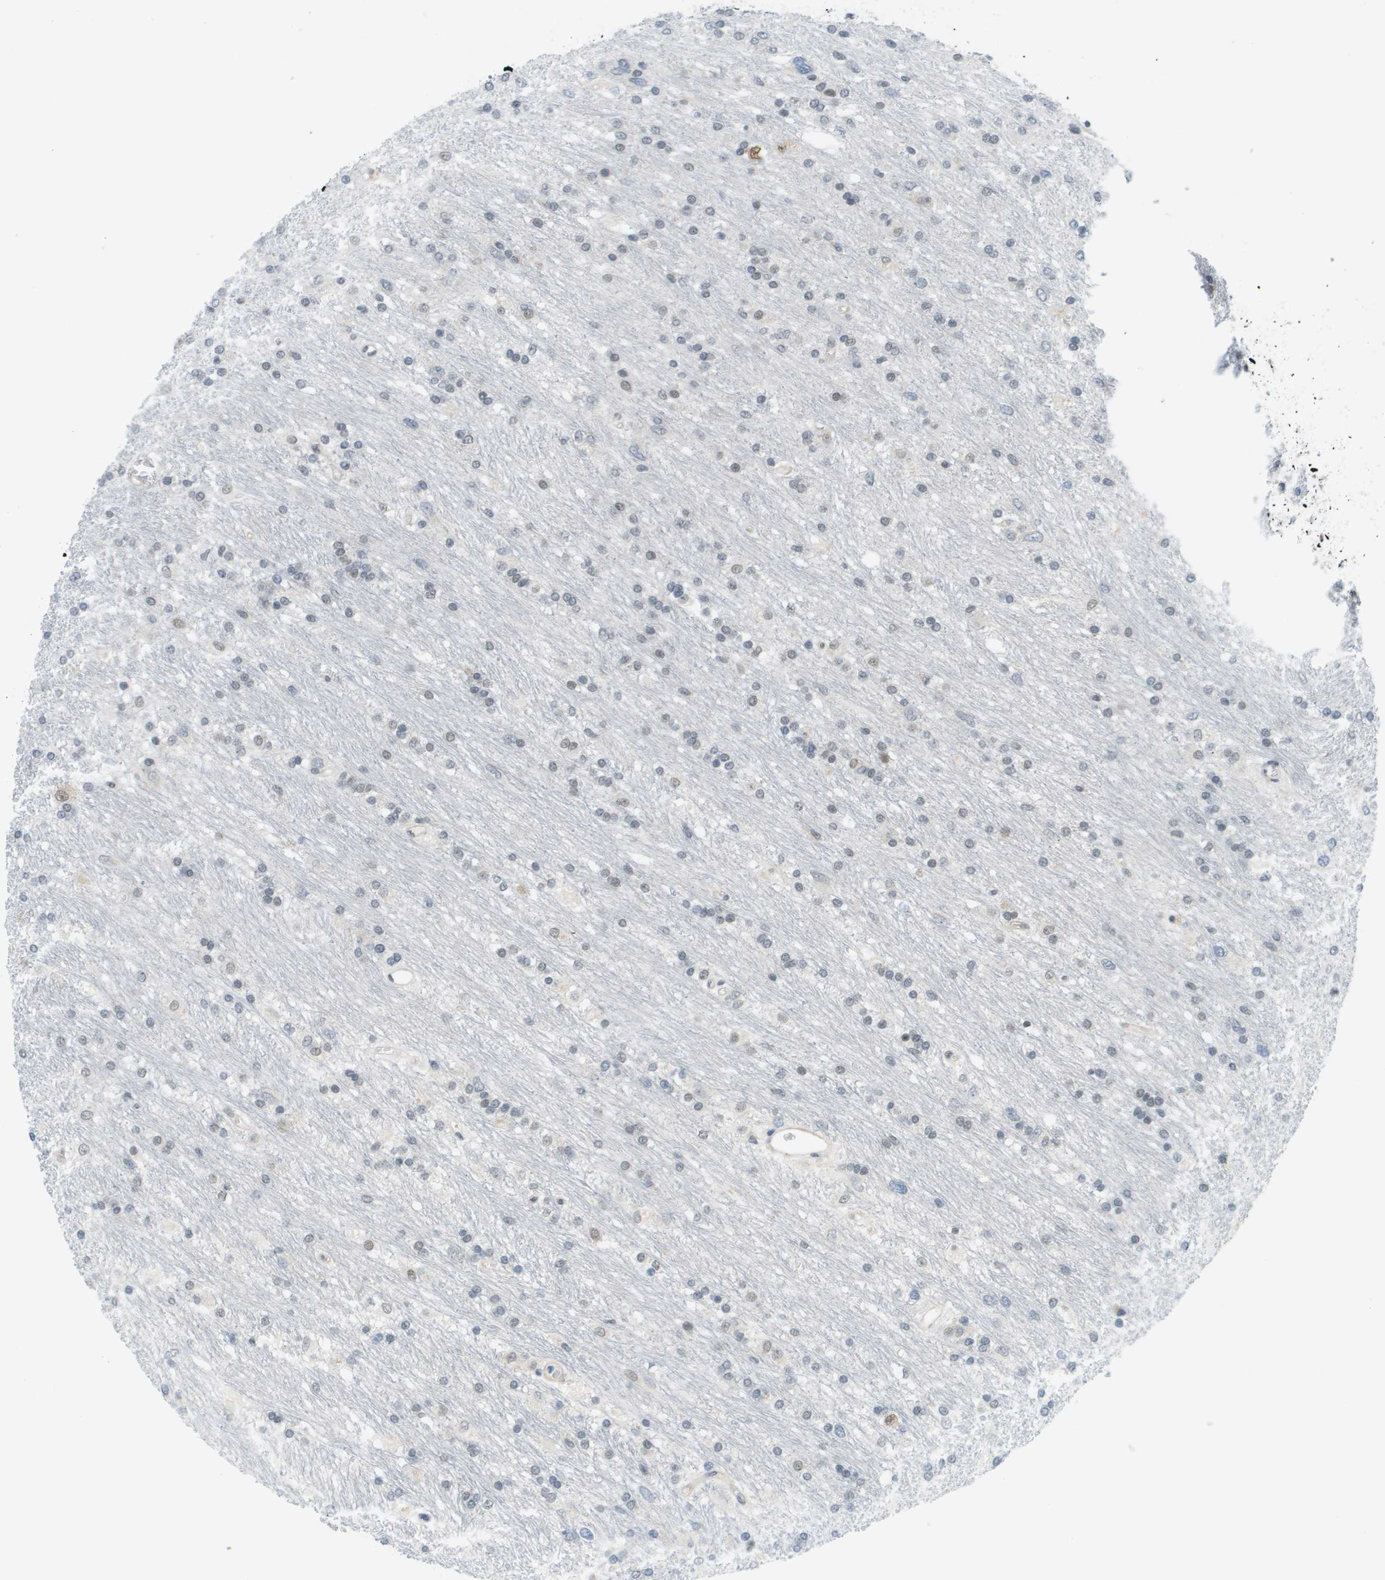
{"staining": {"intensity": "weak", "quantity": "25%-75%", "location": "nuclear"}, "tissue": "glioma", "cell_type": "Tumor cells", "image_type": "cancer", "snomed": [{"axis": "morphology", "description": "Glioma, malignant, Low grade"}, {"axis": "topography", "description": "Brain"}], "caption": "Weak nuclear protein staining is identified in approximately 25%-75% of tumor cells in malignant low-grade glioma. (IHC, brightfield microscopy, high magnification).", "gene": "ARID1B", "patient": {"sex": "male", "age": 77}}